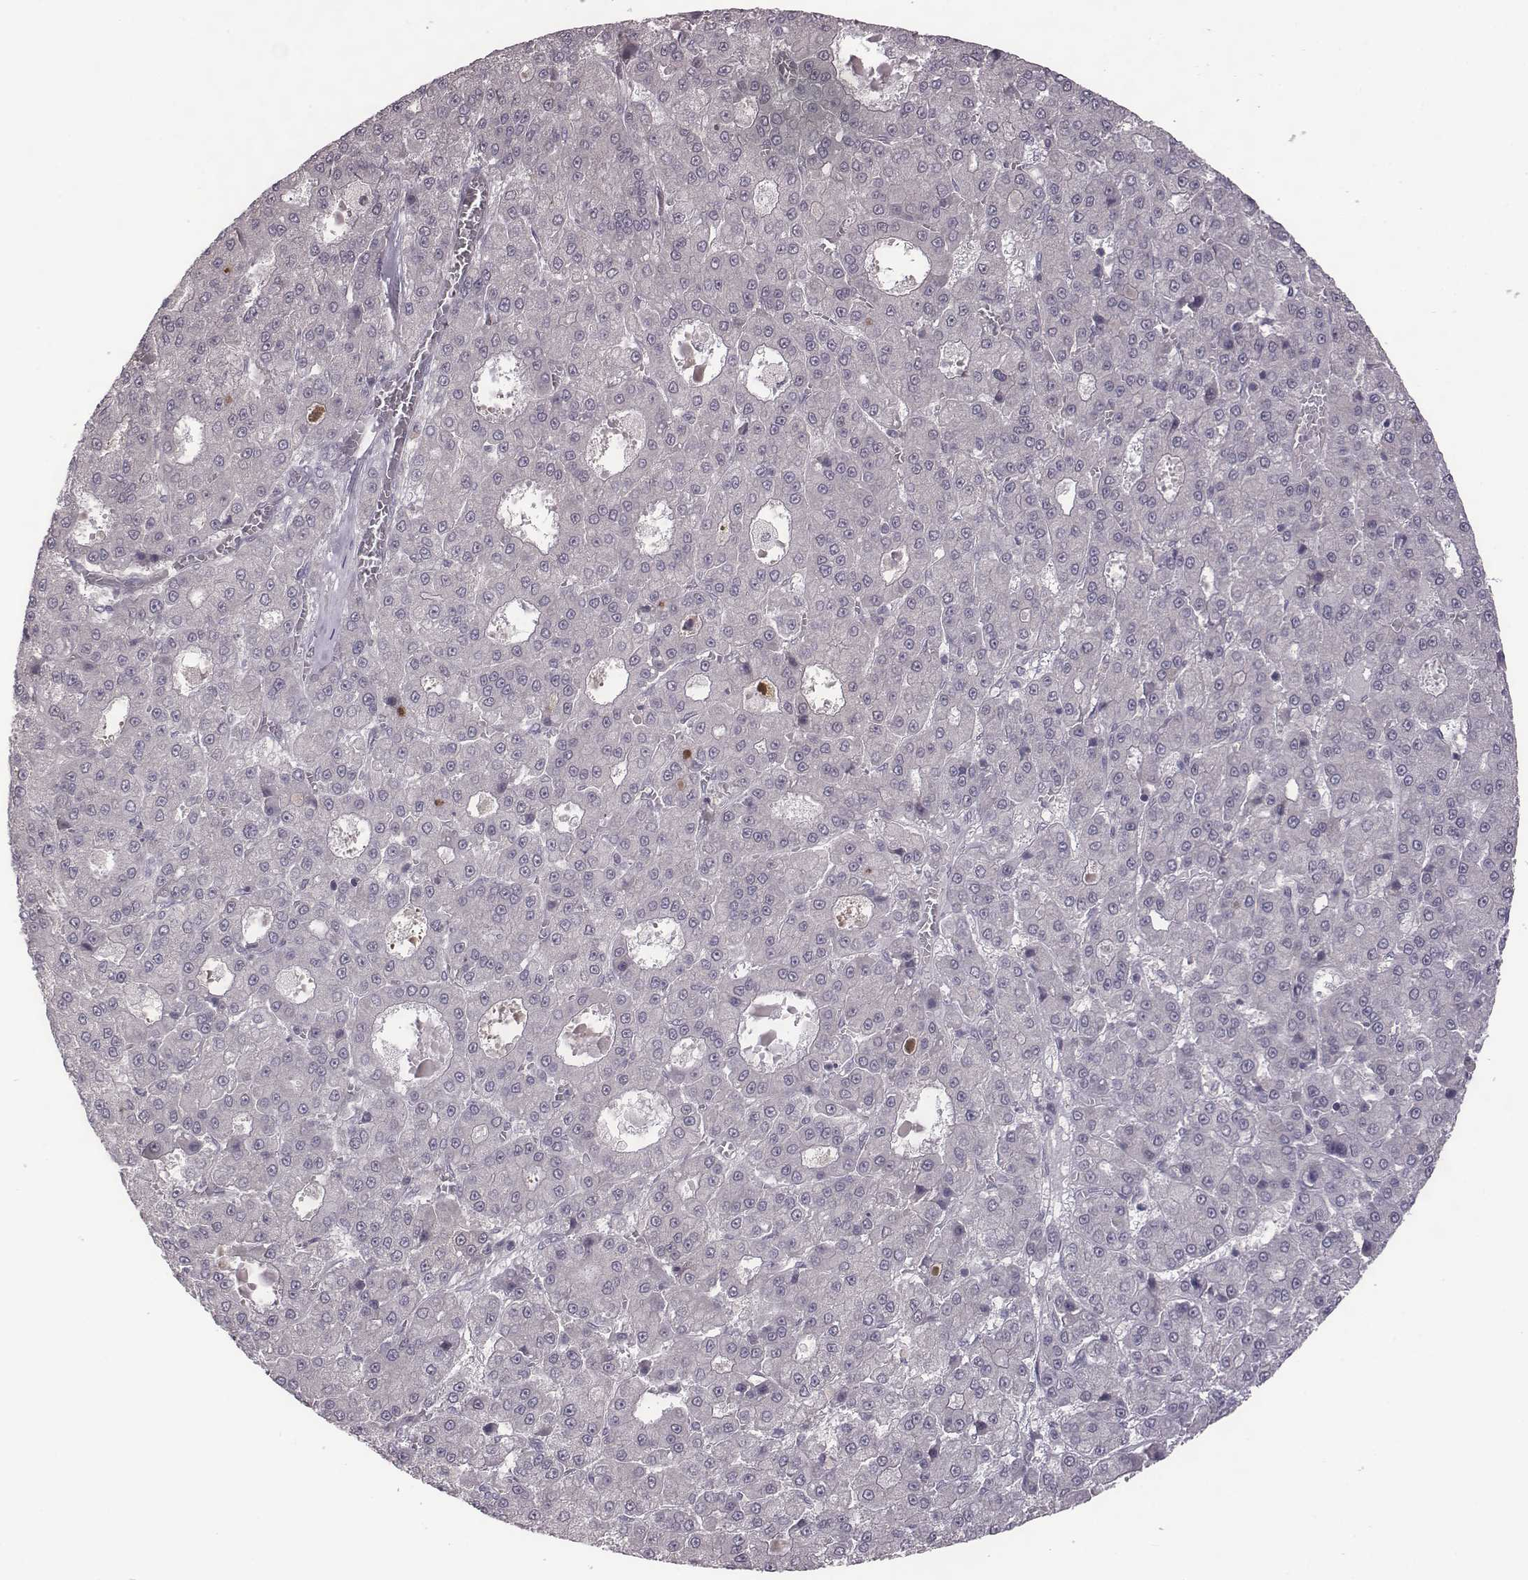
{"staining": {"intensity": "negative", "quantity": "none", "location": "none"}, "tissue": "liver cancer", "cell_type": "Tumor cells", "image_type": "cancer", "snomed": [{"axis": "morphology", "description": "Carcinoma, Hepatocellular, NOS"}, {"axis": "topography", "description": "Liver"}], "caption": "Photomicrograph shows no significant protein positivity in tumor cells of liver cancer.", "gene": "BICDL1", "patient": {"sex": "male", "age": 70}}